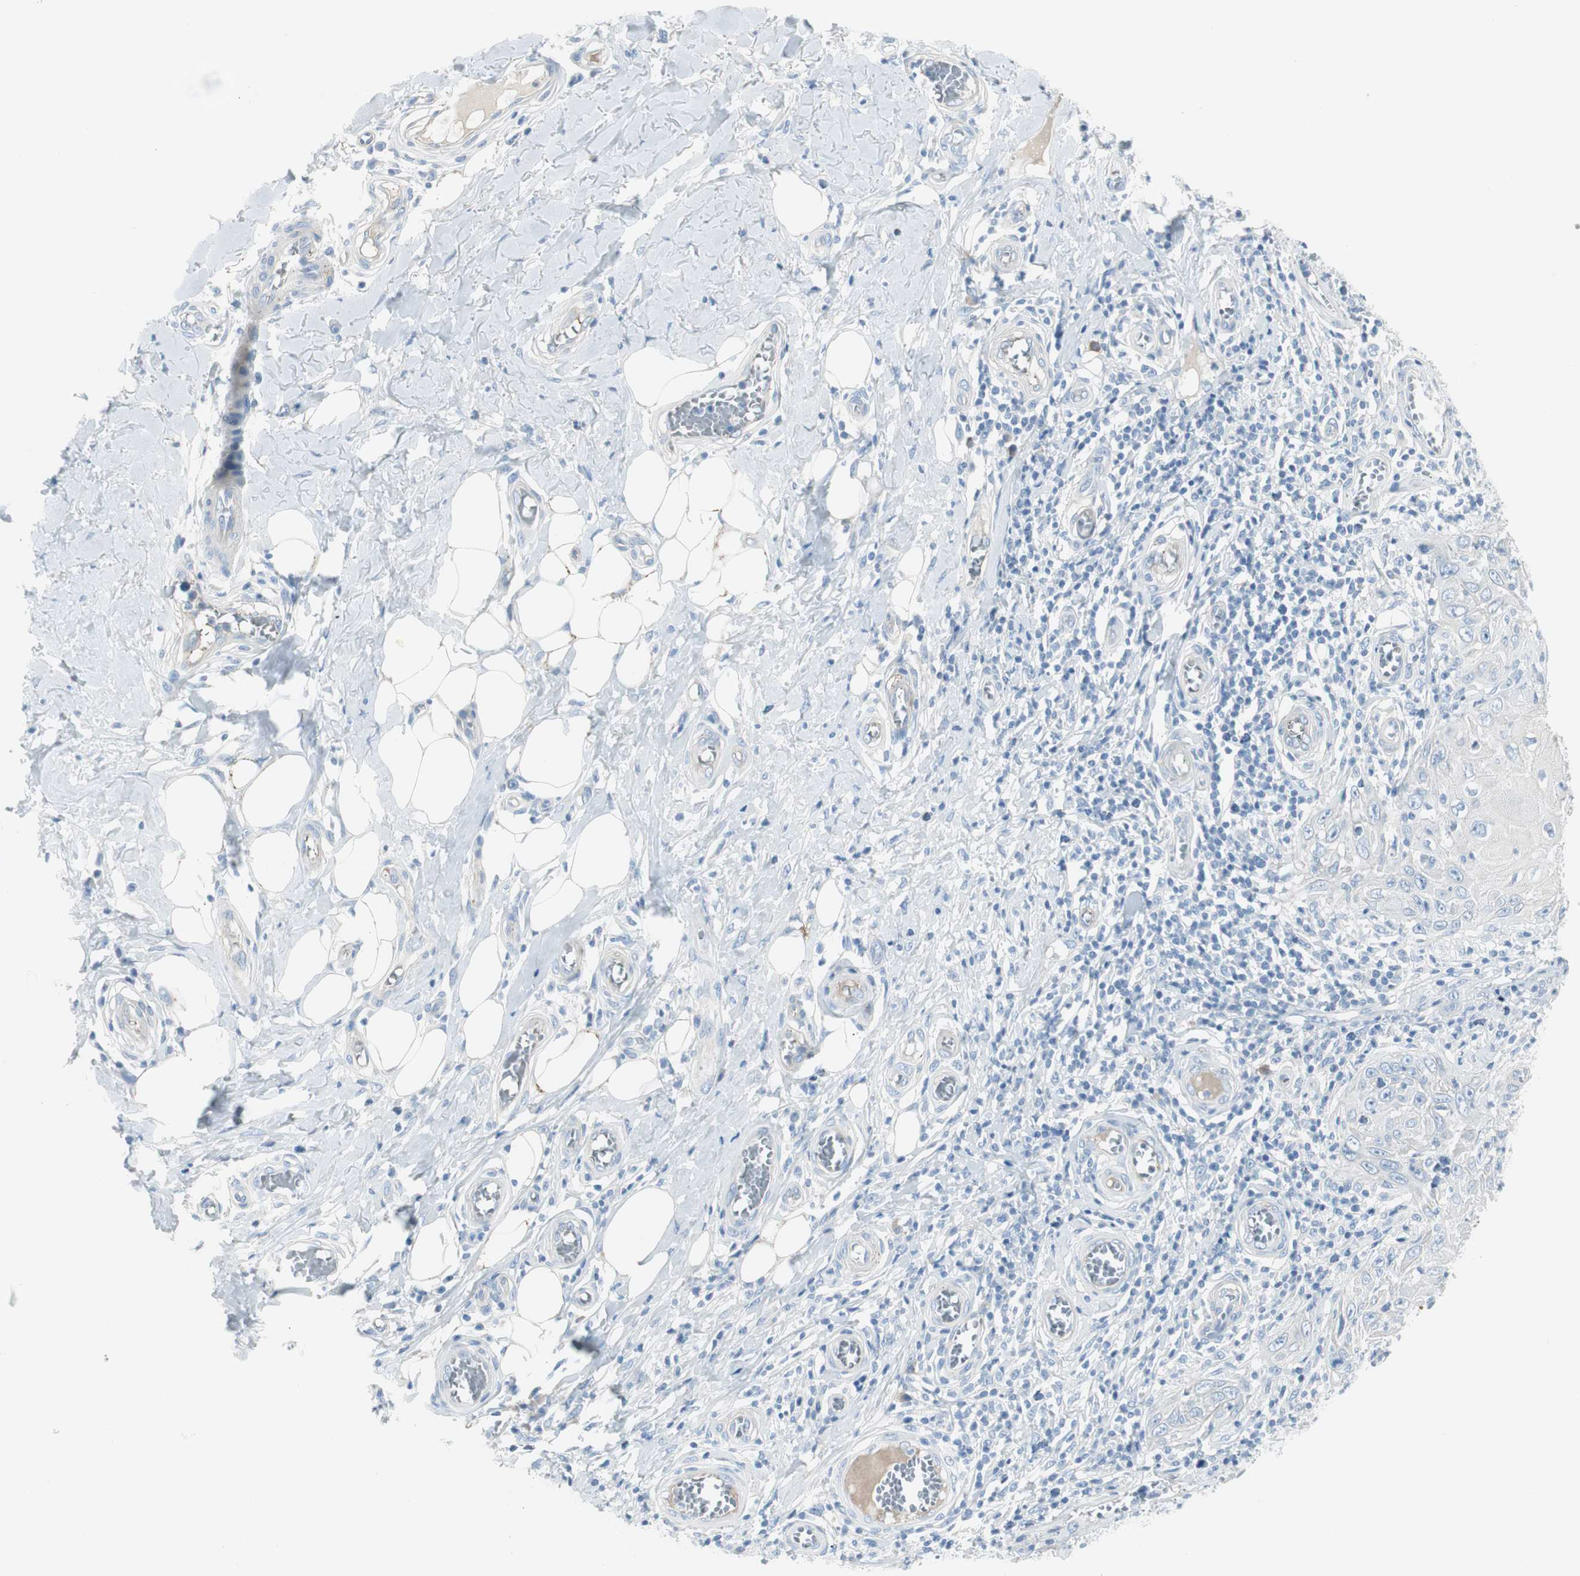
{"staining": {"intensity": "negative", "quantity": "none", "location": "none"}, "tissue": "skin cancer", "cell_type": "Tumor cells", "image_type": "cancer", "snomed": [{"axis": "morphology", "description": "Squamous cell carcinoma, NOS"}, {"axis": "topography", "description": "Skin"}], "caption": "The photomicrograph reveals no staining of tumor cells in skin cancer. The staining was performed using DAB to visualize the protein expression in brown, while the nuclei were stained in blue with hematoxylin (Magnification: 20x).", "gene": "CACNA2D1", "patient": {"sex": "female", "age": 73}}